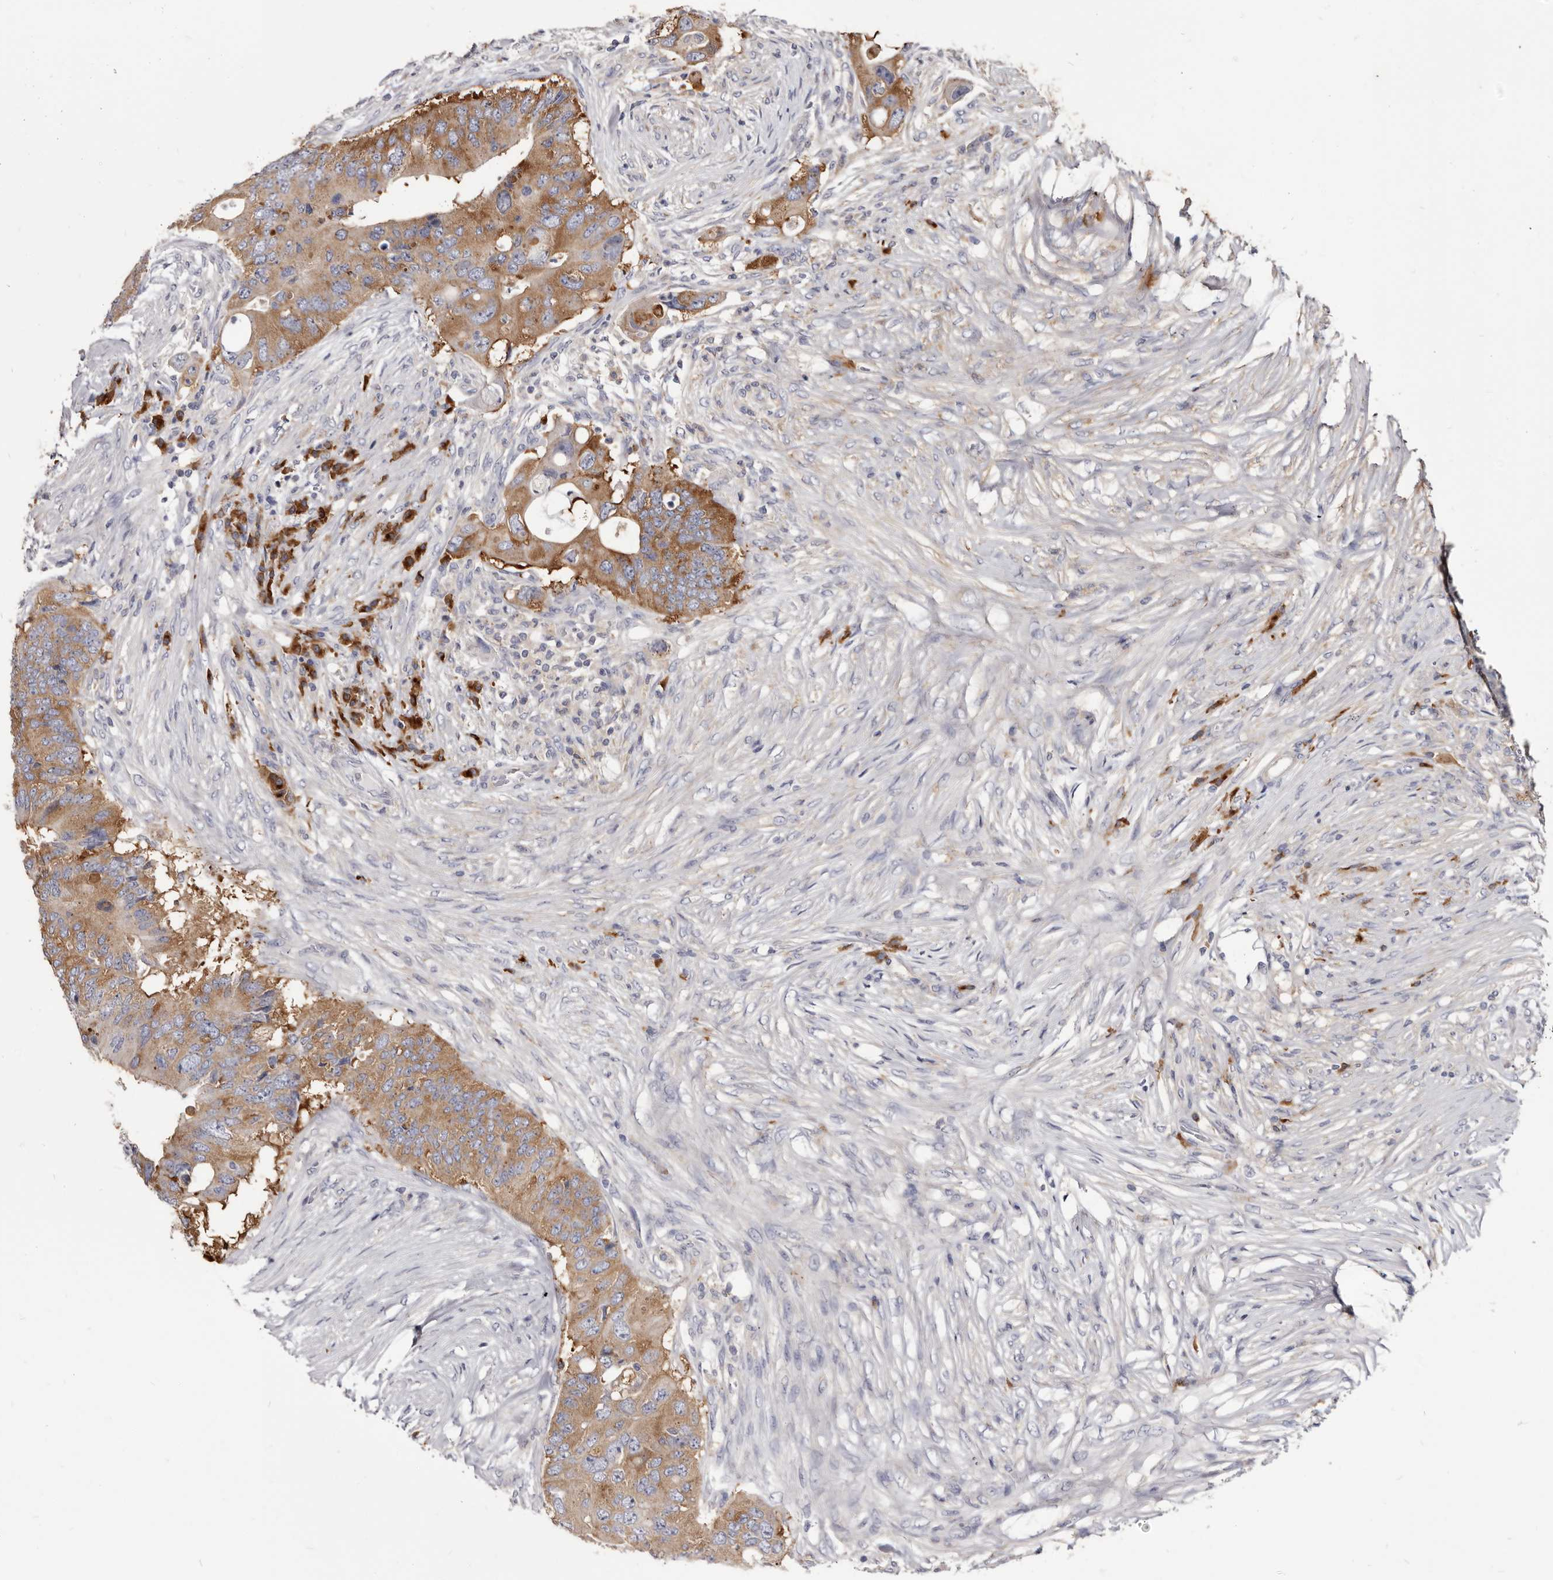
{"staining": {"intensity": "moderate", "quantity": ">75%", "location": "cytoplasmic/membranous"}, "tissue": "colorectal cancer", "cell_type": "Tumor cells", "image_type": "cancer", "snomed": [{"axis": "morphology", "description": "Adenocarcinoma, NOS"}, {"axis": "topography", "description": "Colon"}], "caption": "Immunohistochemical staining of human colorectal adenocarcinoma displays moderate cytoplasmic/membranous protein positivity in about >75% of tumor cells. The staining was performed using DAB, with brown indicating positive protein expression. Nuclei are stained blue with hematoxylin.", "gene": "TPD52", "patient": {"sex": "male", "age": 71}}